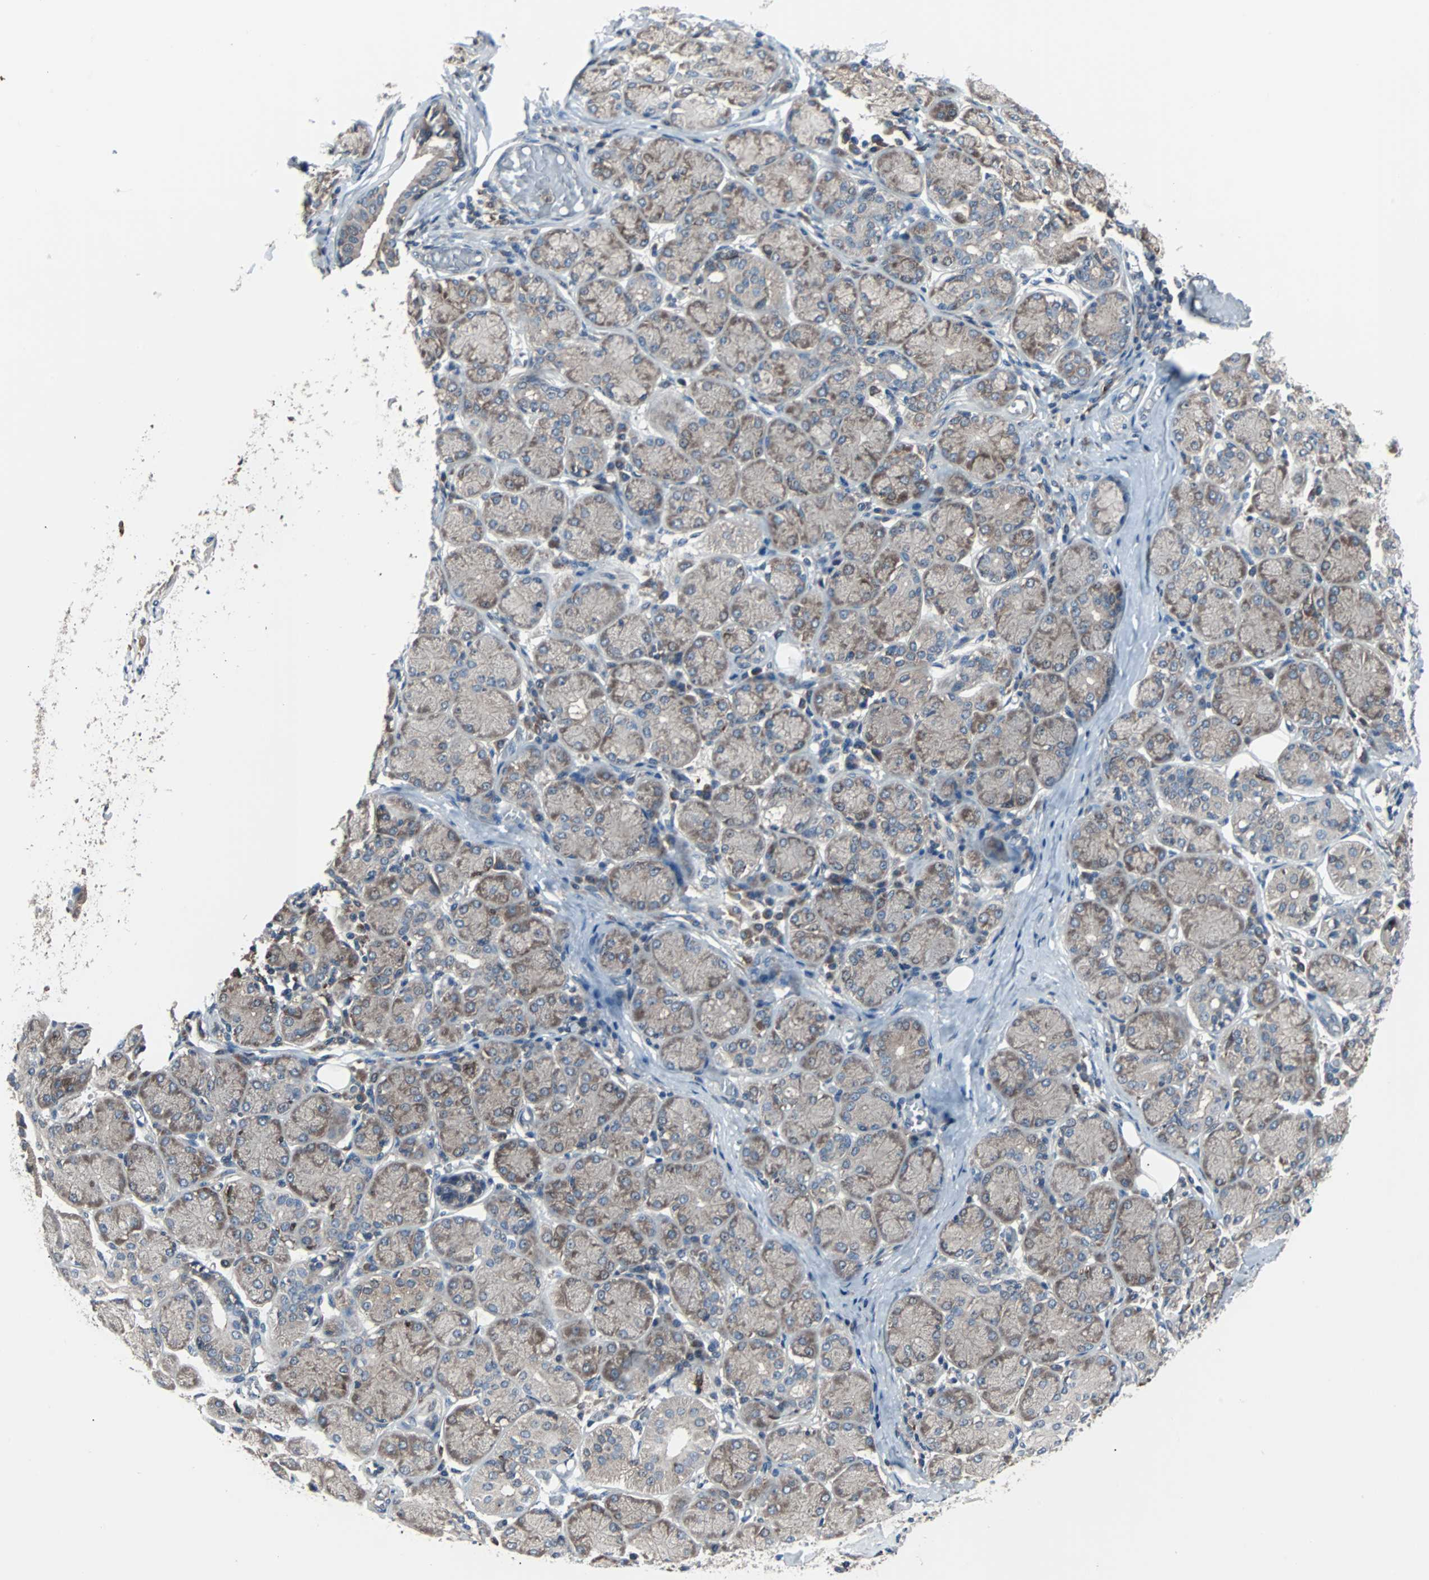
{"staining": {"intensity": "weak", "quantity": ">75%", "location": "cytoplasmic/membranous"}, "tissue": "salivary gland", "cell_type": "Glandular cells", "image_type": "normal", "snomed": [{"axis": "morphology", "description": "Normal tissue, NOS"}, {"axis": "topography", "description": "Salivary gland"}], "caption": "Protein staining of benign salivary gland shows weak cytoplasmic/membranous expression in about >75% of glandular cells.", "gene": "PAK1", "patient": {"sex": "female", "age": 24}}